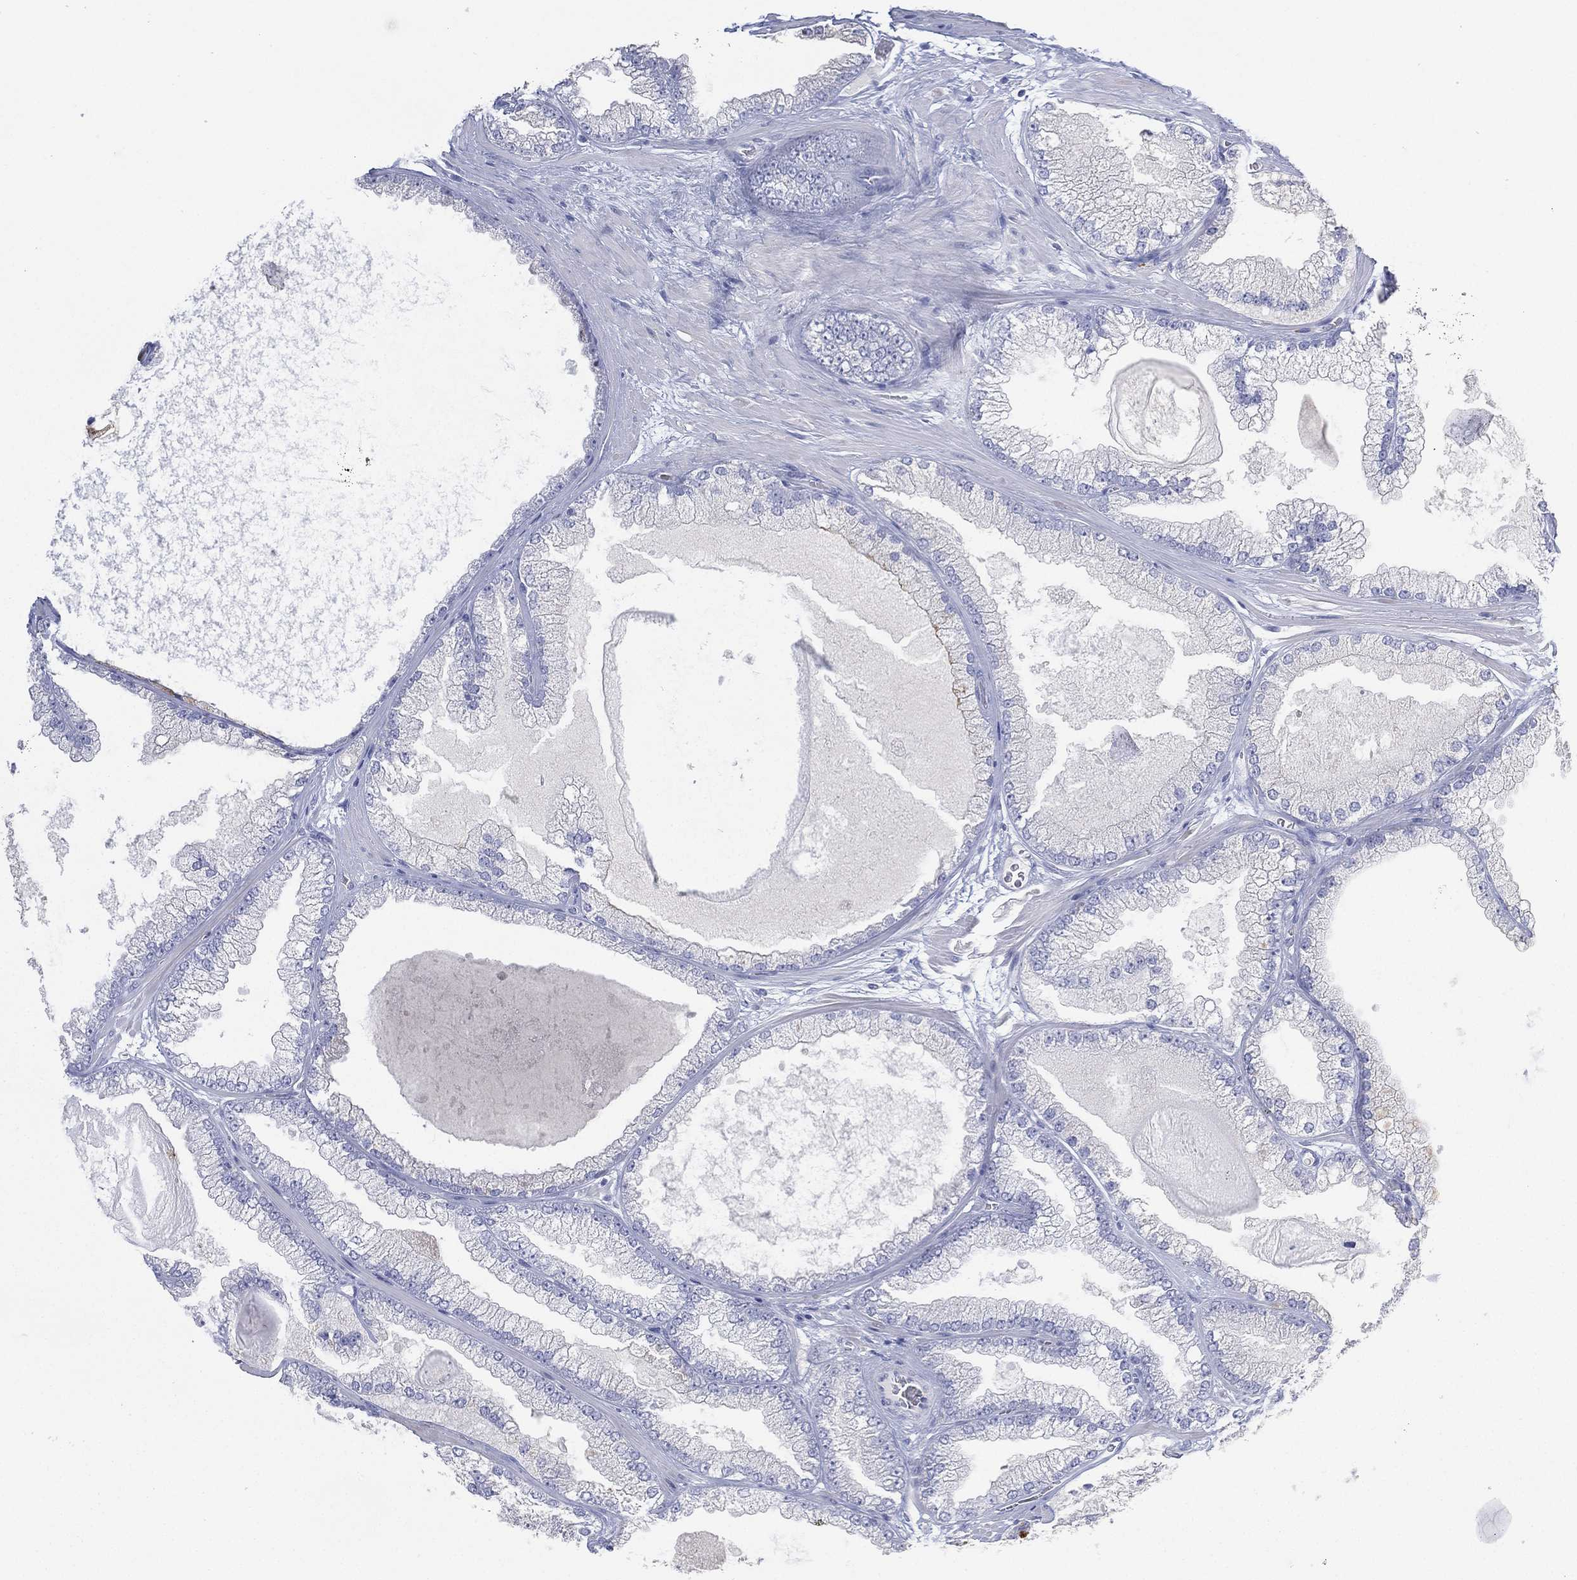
{"staining": {"intensity": "negative", "quantity": "none", "location": "none"}, "tissue": "prostate cancer", "cell_type": "Tumor cells", "image_type": "cancer", "snomed": [{"axis": "morphology", "description": "Adenocarcinoma, Low grade"}, {"axis": "topography", "description": "Prostate"}], "caption": "Immunohistochemistry (IHC) micrograph of neoplastic tissue: human adenocarcinoma (low-grade) (prostate) stained with DAB reveals no significant protein positivity in tumor cells. (DAB (3,3'-diaminobenzidine) immunohistochemistry (IHC) with hematoxylin counter stain).", "gene": "FMO1", "patient": {"sex": "male", "age": 57}}